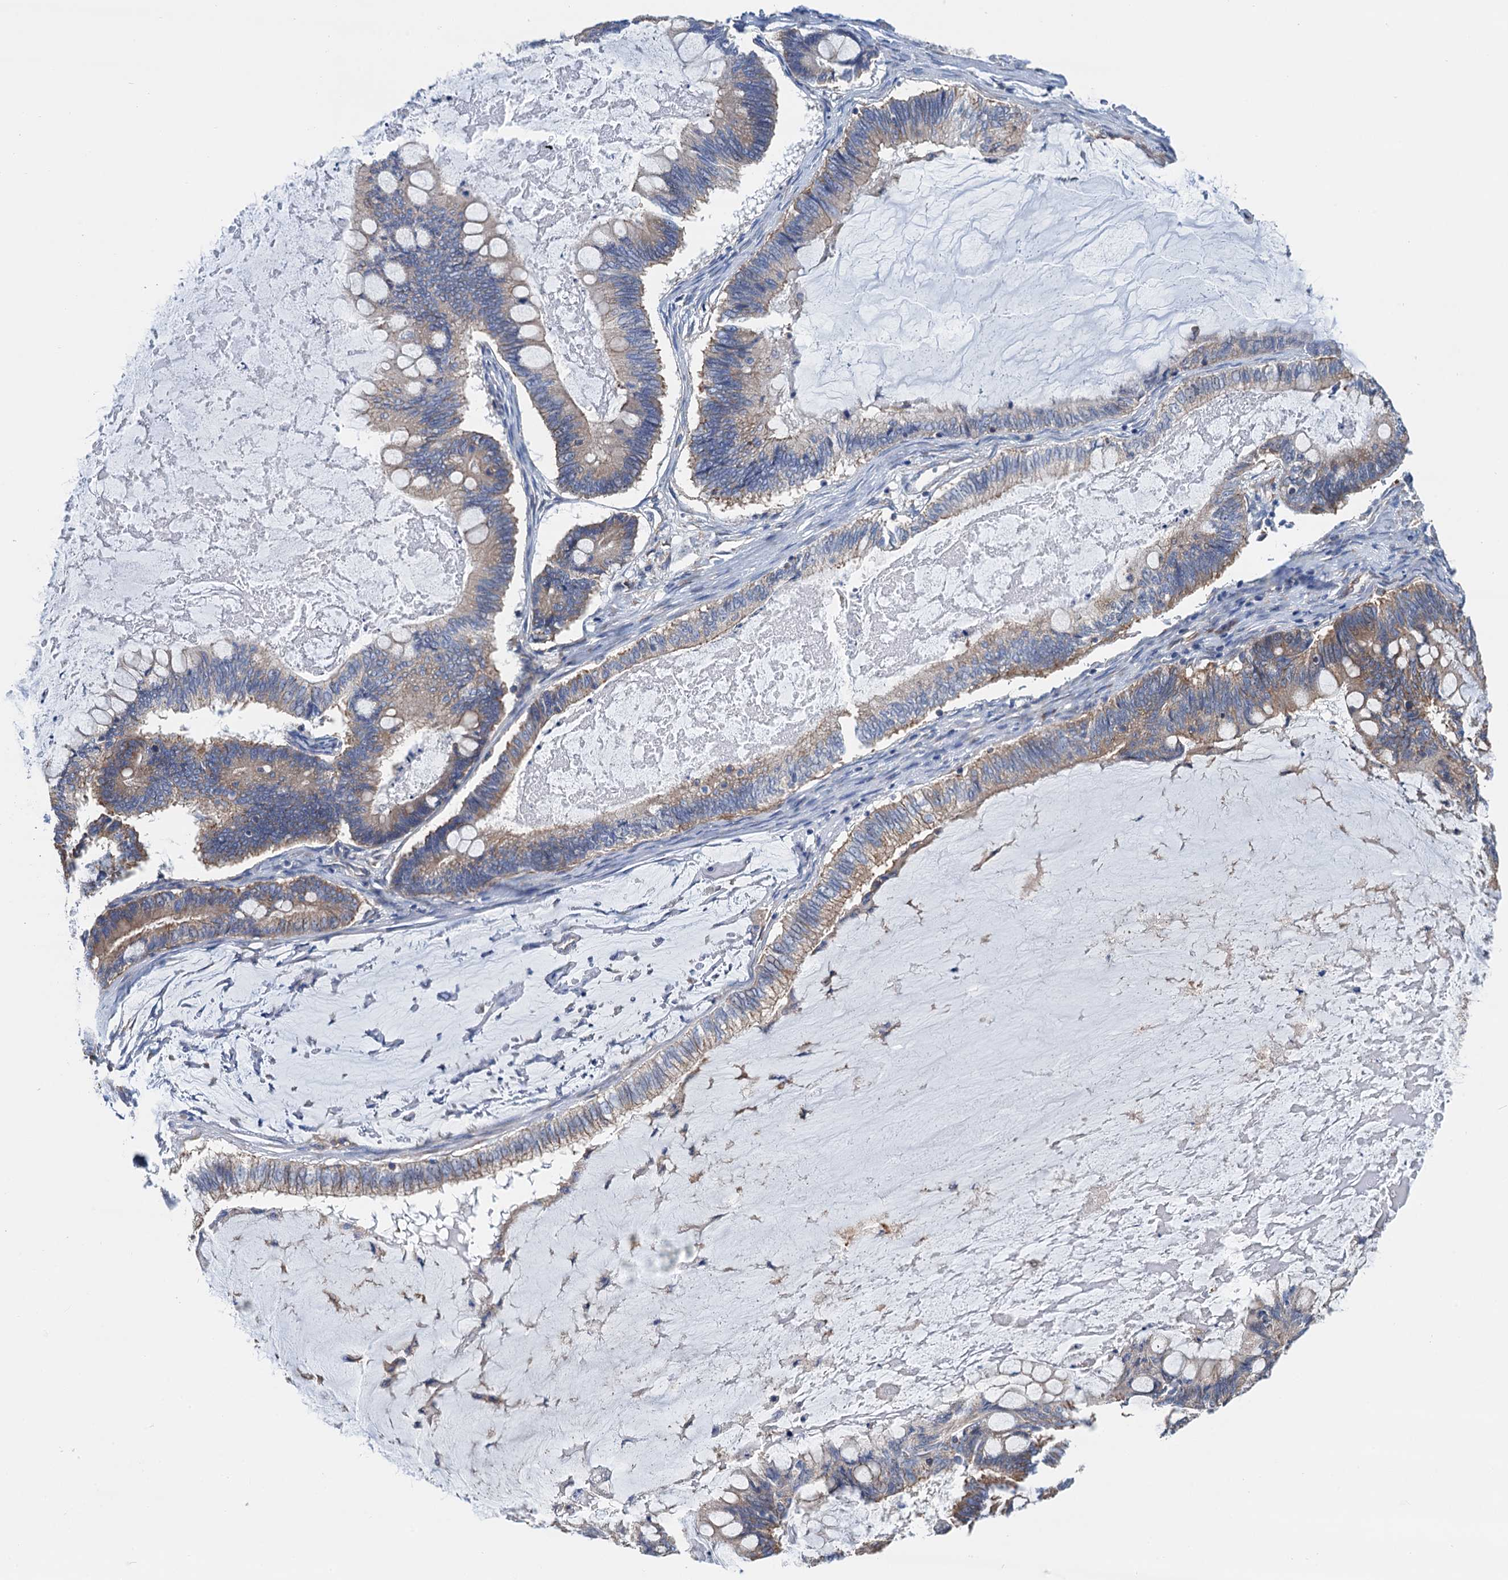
{"staining": {"intensity": "moderate", "quantity": "25%-75%", "location": "cytoplasmic/membranous"}, "tissue": "ovarian cancer", "cell_type": "Tumor cells", "image_type": "cancer", "snomed": [{"axis": "morphology", "description": "Cystadenocarcinoma, mucinous, NOS"}, {"axis": "topography", "description": "Ovary"}], "caption": "Brown immunohistochemical staining in mucinous cystadenocarcinoma (ovarian) reveals moderate cytoplasmic/membranous expression in about 25%-75% of tumor cells.", "gene": "SLC12A7", "patient": {"sex": "female", "age": 61}}